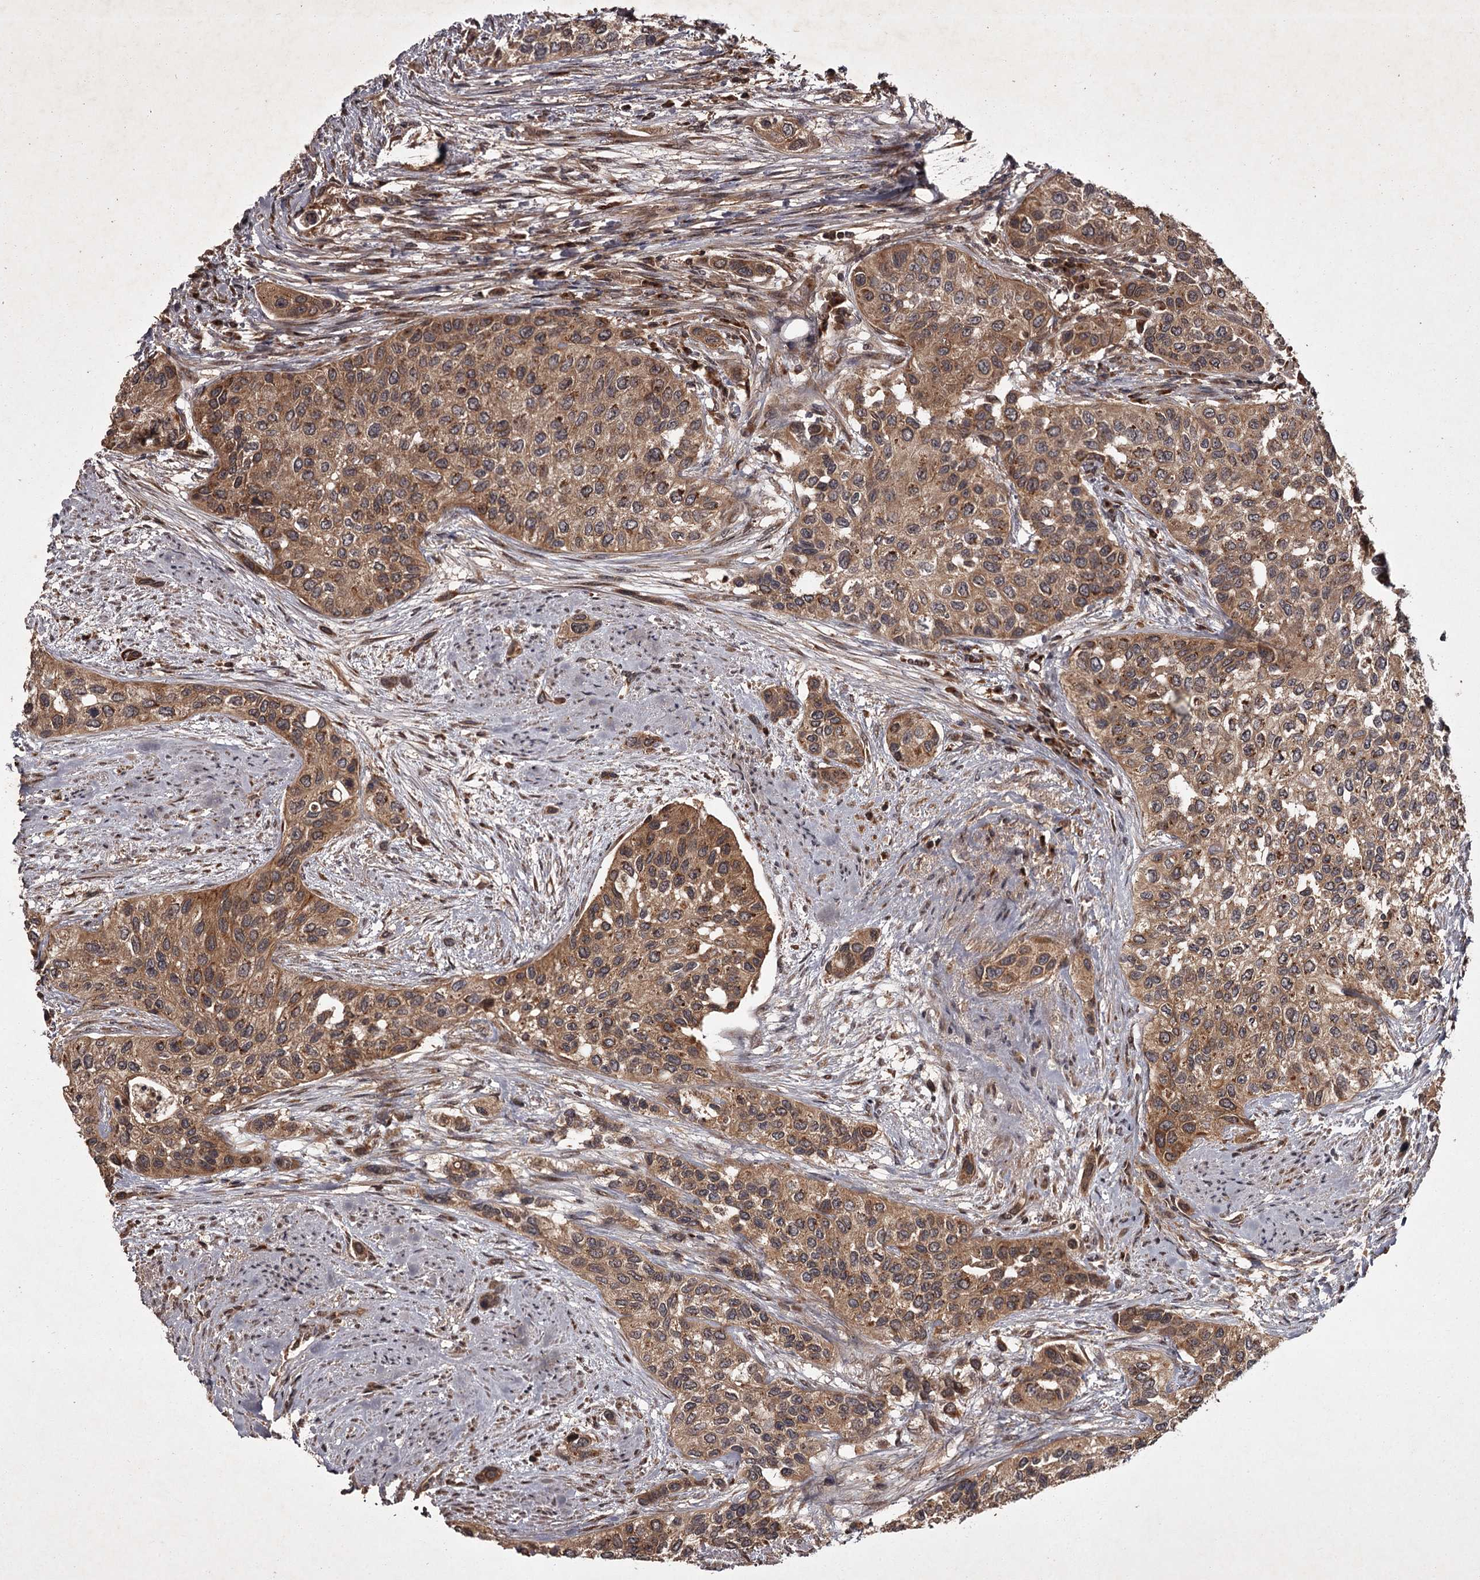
{"staining": {"intensity": "moderate", "quantity": ">75%", "location": "cytoplasmic/membranous"}, "tissue": "urothelial cancer", "cell_type": "Tumor cells", "image_type": "cancer", "snomed": [{"axis": "morphology", "description": "Normal tissue, NOS"}, {"axis": "morphology", "description": "Urothelial carcinoma, High grade"}, {"axis": "topography", "description": "Vascular tissue"}, {"axis": "topography", "description": "Urinary bladder"}], "caption": "Tumor cells display medium levels of moderate cytoplasmic/membranous positivity in about >75% of cells in human high-grade urothelial carcinoma. (DAB IHC with brightfield microscopy, high magnification).", "gene": "TBC1D23", "patient": {"sex": "female", "age": 56}}